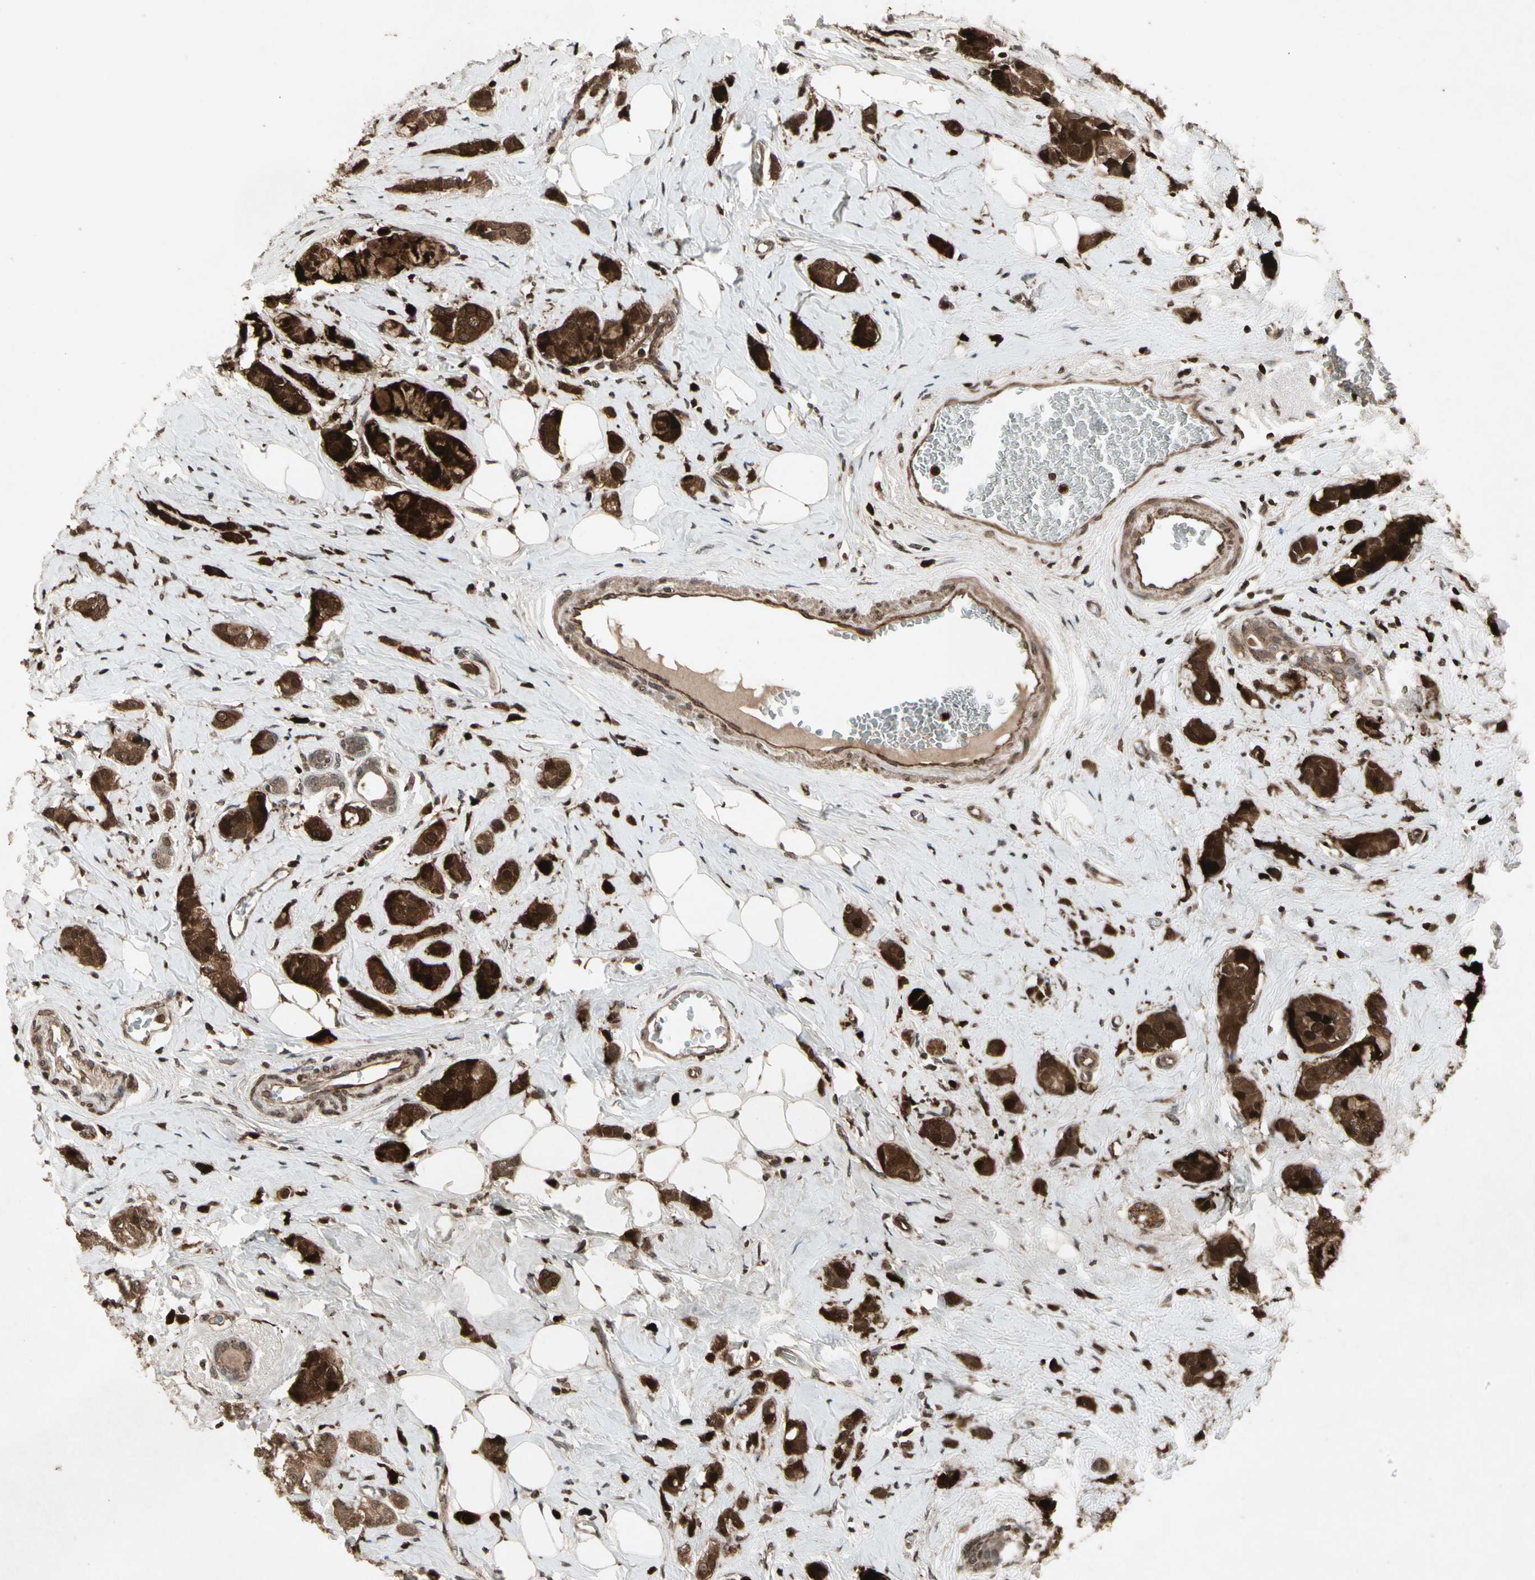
{"staining": {"intensity": "strong", "quantity": ">75%", "location": "cytoplasmic/membranous"}, "tissue": "breast cancer", "cell_type": "Tumor cells", "image_type": "cancer", "snomed": [{"axis": "morphology", "description": "Lobular carcinoma"}, {"axis": "topography", "description": "Breast"}], "caption": "Brown immunohistochemical staining in breast lobular carcinoma reveals strong cytoplasmic/membranous staining in approximately >75% of tumor cells. The staining was performed using DAB (3,3'-diaminobenzidine) to visualize the protein expression in brown, while the nuclei were stained in blue with hematoxylin (Magnification: 20x).", "gene": "GLRX", "patient": {"sex": "female", "age": 60}}